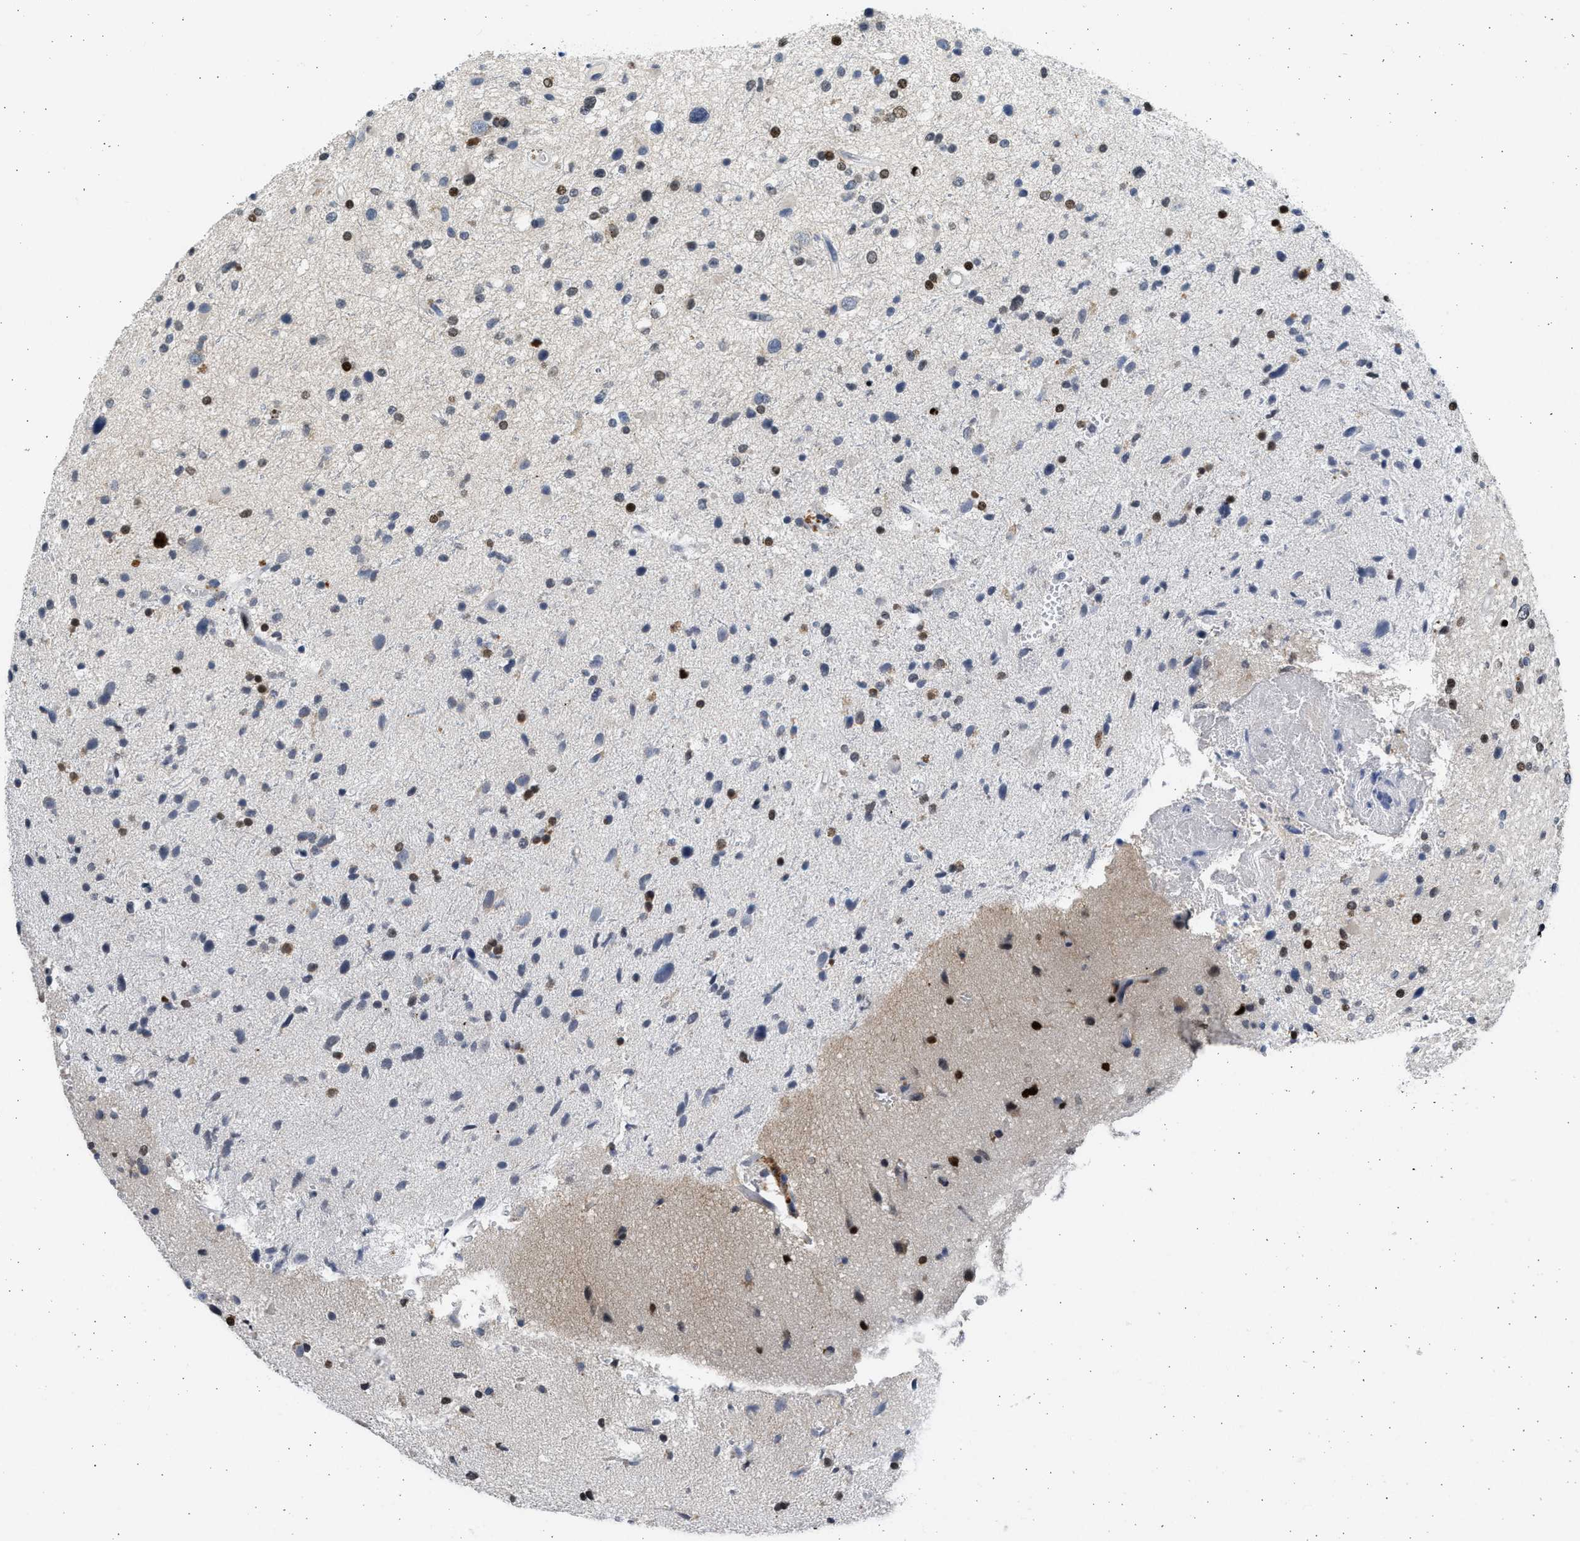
{"staining": {"intensity": "moderate", "quantity": "25%-75%", "location": "nuclear"}, "tissue": "glioma", "cell_type": "Tumor cells", "image_type": "cancer", "snomed": [{"axis": "morphology", "description": "Glioma, malignant, High grade"}, {"axis": "topography", "description": "Brain"}], "caption": "Immunohistochemical staining of malignant high-grade glioma demonstrates medium levels of moderate nuclear staining in about 25%-75% of tumor cells.", "gene": "HMGN3", "patient": {"sex": "male", "age": 33}}